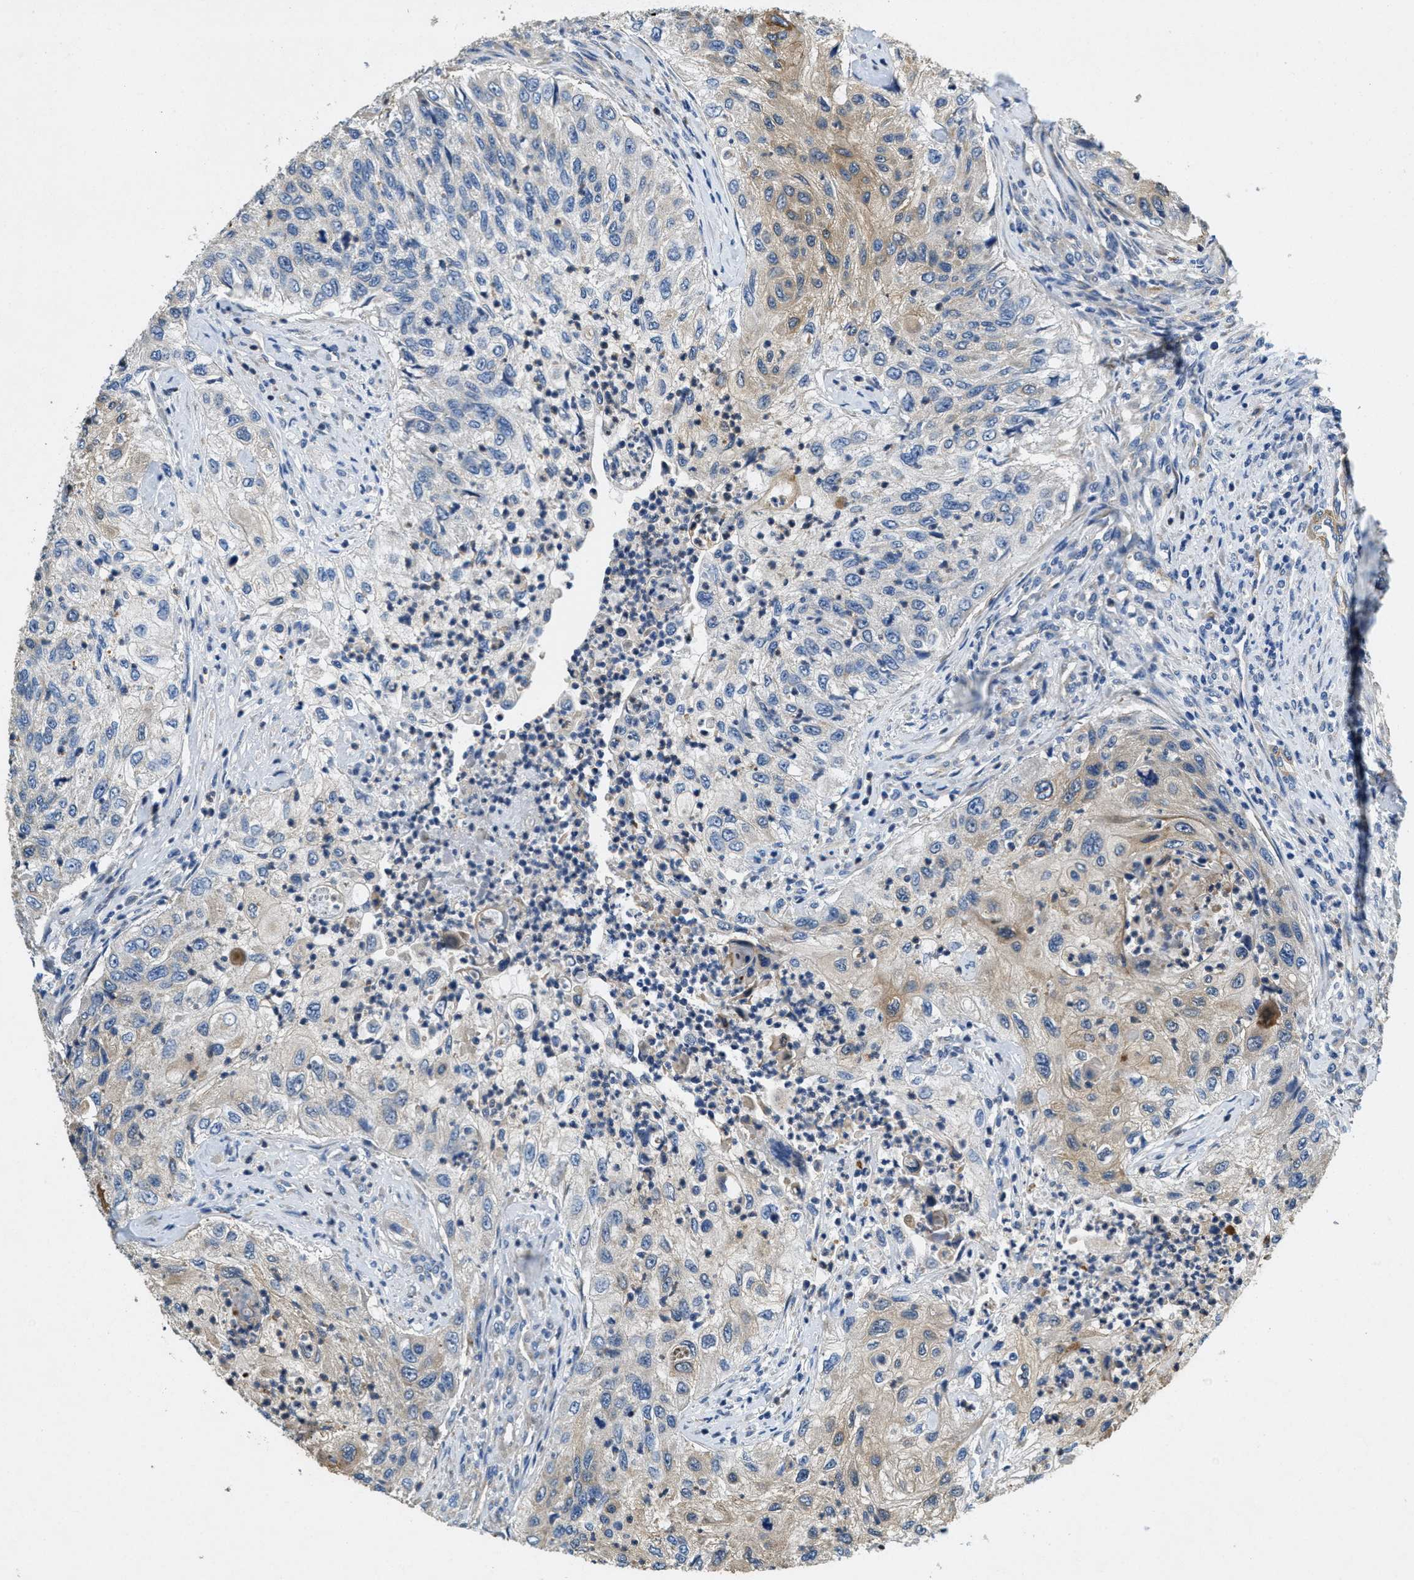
{"staining": {"intensity": "moderate", "quantity": "<25%", "location": "cytoplasmic/membranous"}, "tissue": "urothelial cancer", "cell_type": "Tumor cells", "image_type": "cancer", "snomed": [{"axis": "morphology", "description": "Urothelial carcinoma, High grade"}, {"axis": "topography", "description": "Urinary bladder"}], "caption": "The photomicrograph exhibits a brown stain indicating the presence of a protein in the cytoplasmic/membranous of tumor cells in high-grade urothelial carcinoma.", "gene": "TOMM70", "patient": {"sex": "female", "age": 60}}